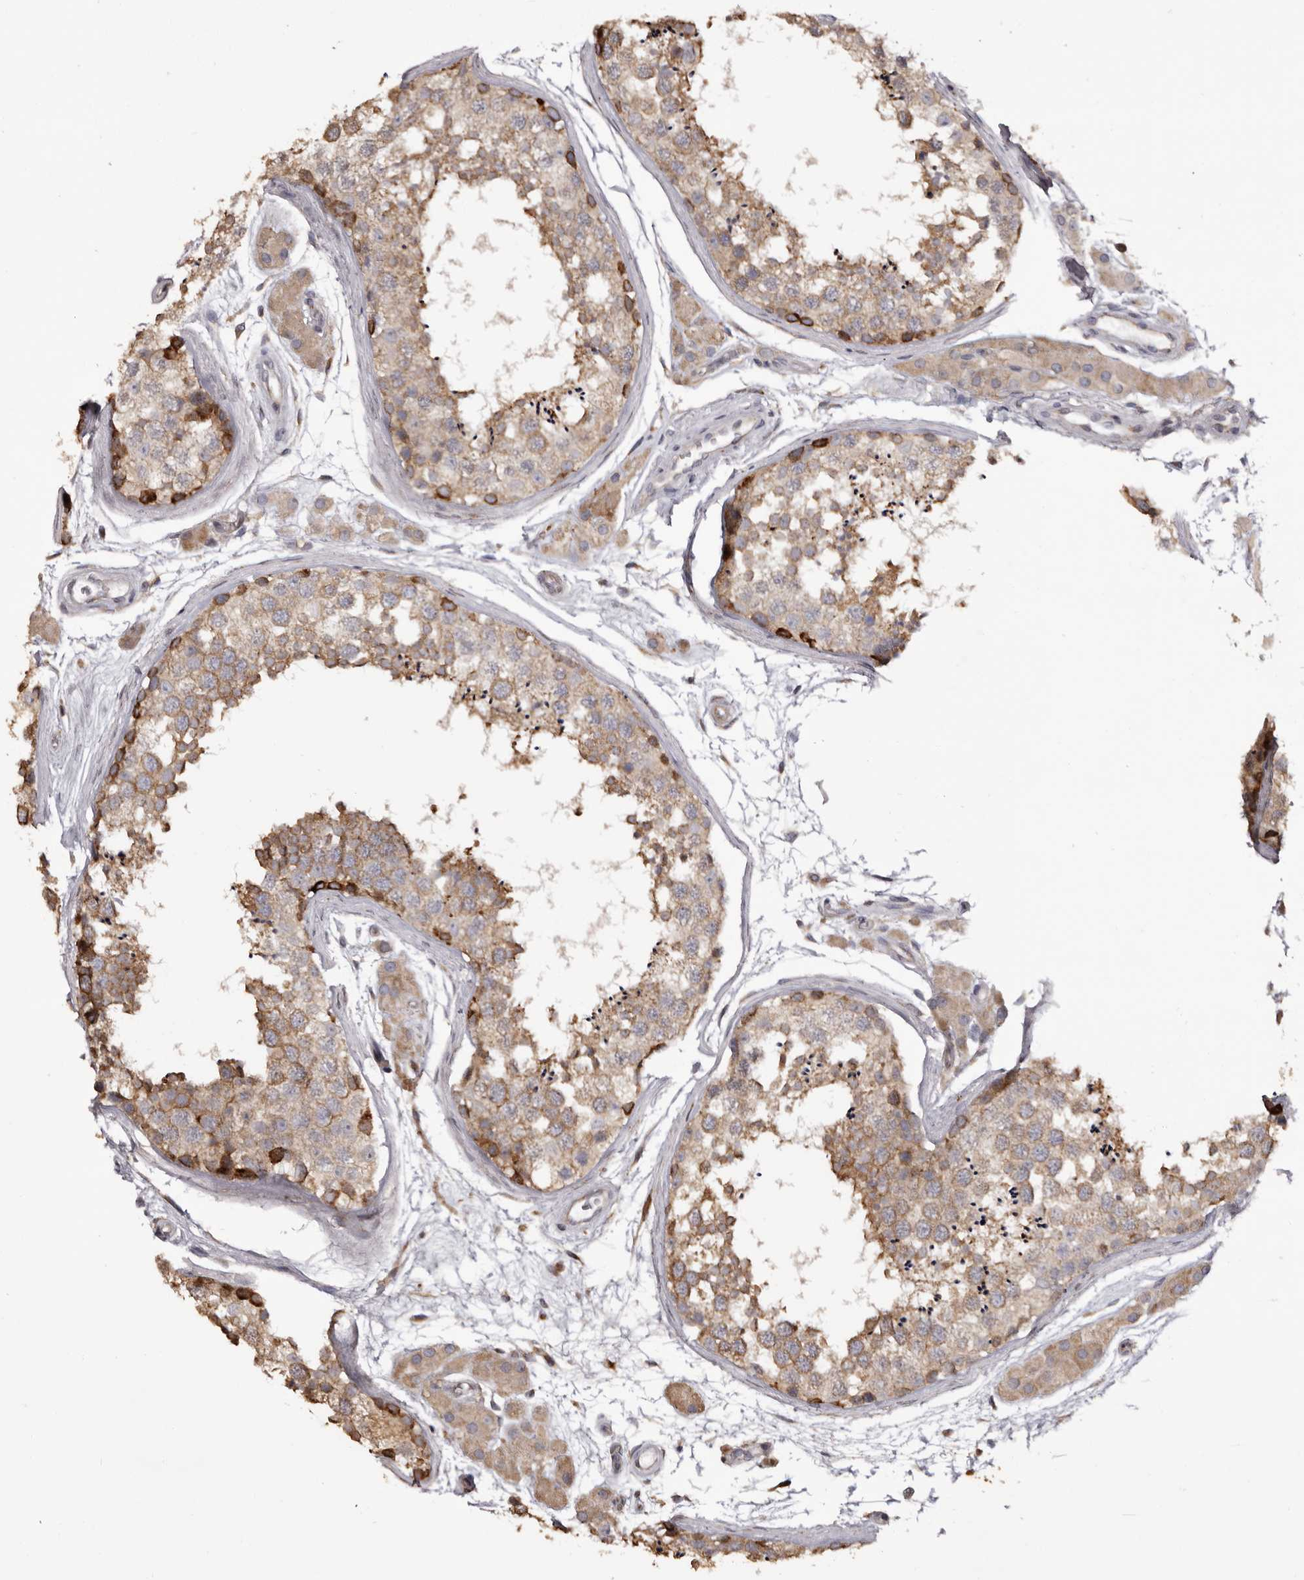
{"staining": {"intensity": "moderate", "quantity": ">75%", "location": "cytoplasmic/membranous"}, "tissue": "testis", "cell_type": "Cells in seminiferous ducts", "image_type": "normal", "snomed": [{"axis": "morphology", "description": "Normal tissue, NOS"}, {"axis": "topography", "description": "Testis"}], "caption": "Immunohistochemical staining of unremarkable testis shows moderate cytoplasmic/membranous protein staining in approximately >75% of cells in seminiferous ducts. (DAB IHC with brightfield microscopy, high magnification).", "gene": "PIGX", "patient": {"sex": "male", "age": 56}}